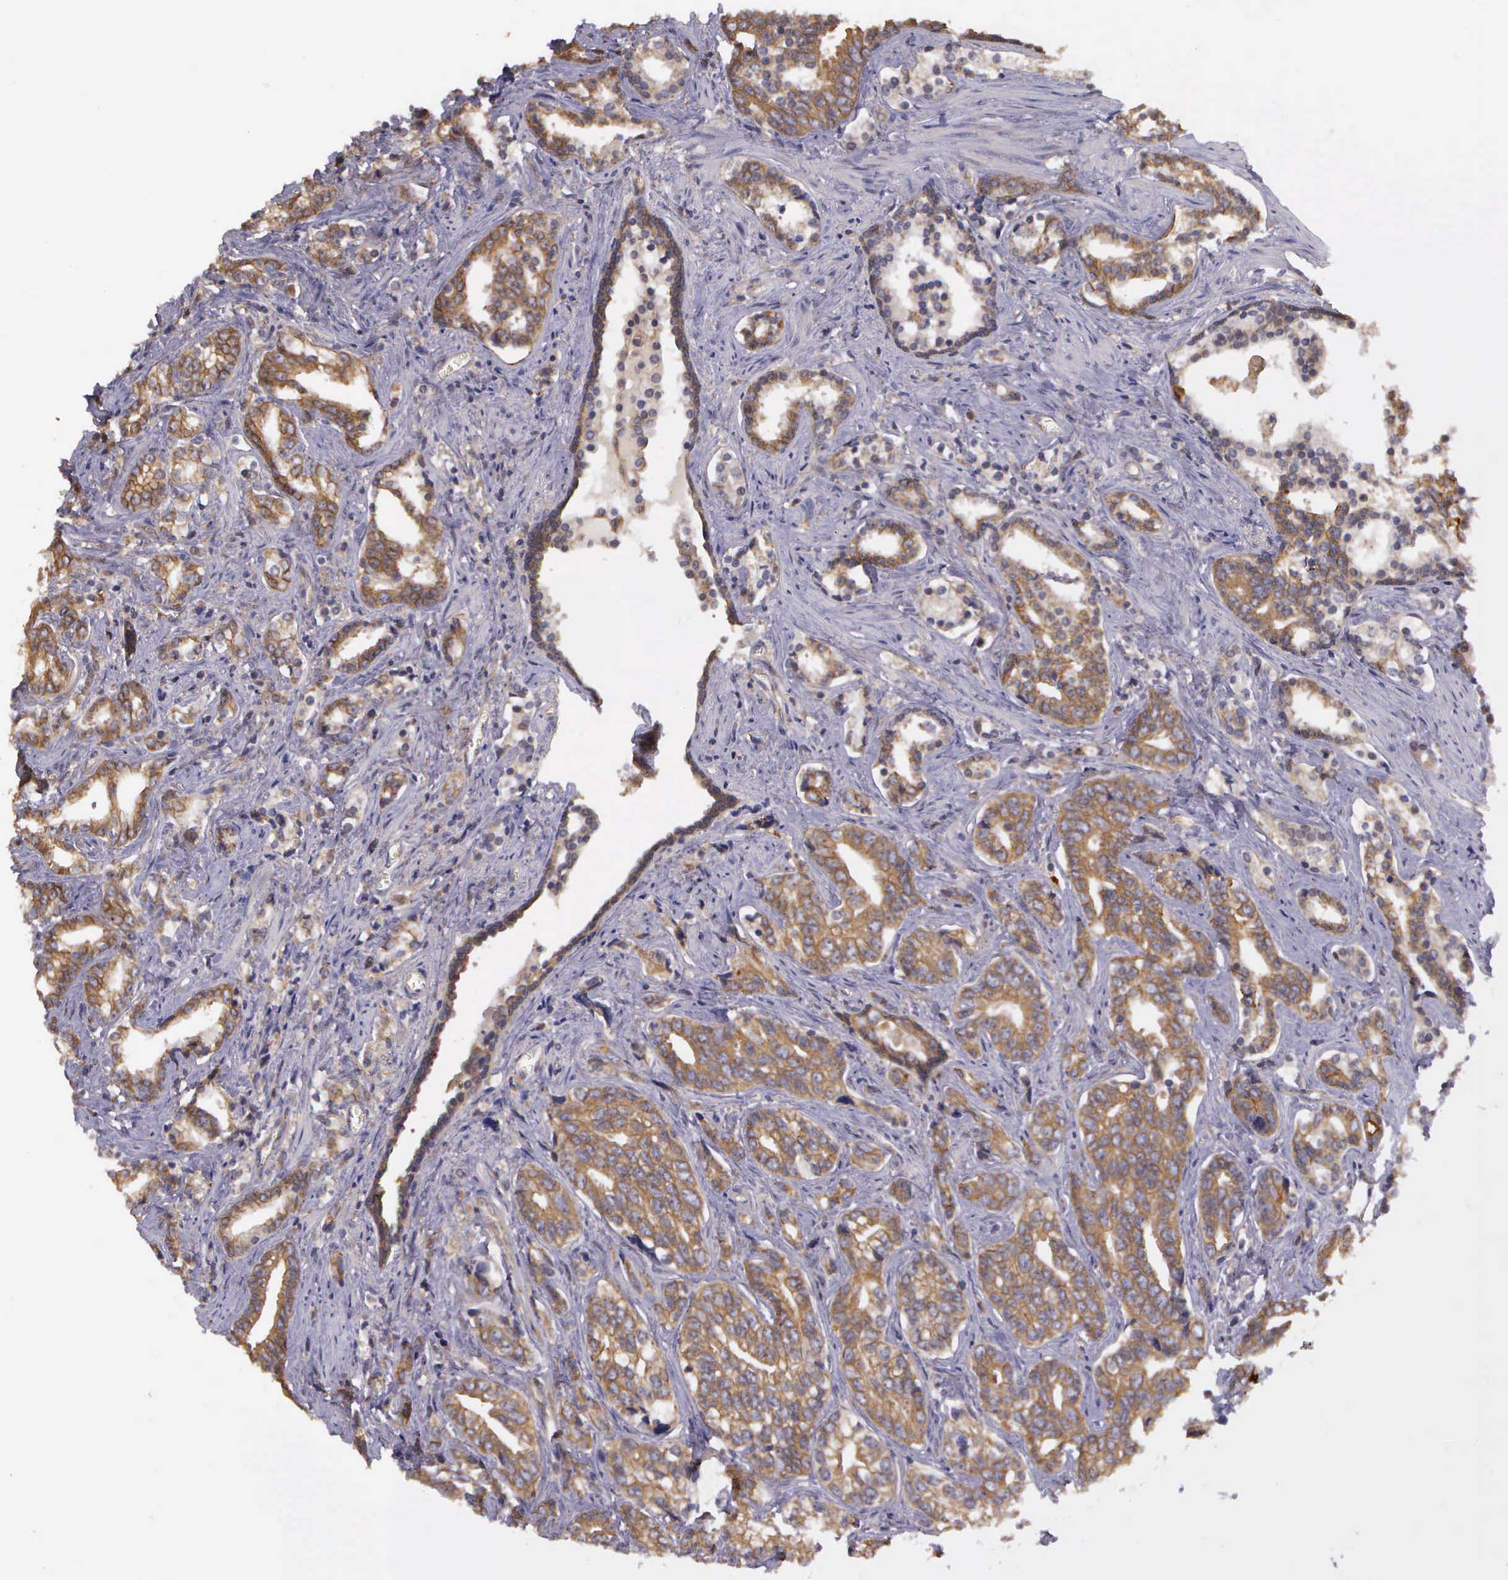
{"staining": {"intensity": "strong", "quantity": ">75%", "location": "cytoplasmic/membranous"}, "tissue": "prostate cancer", "cell_type": "Tumor cells", "image_type": "cancer", "snomed": [{"axis": "morphology", "description": "Adenocarcinoma, Medium grade"}, {"axis": "topography", "description": "Prostate"}], "caption": "This photomicrograph shows adenocarcinoma (medium-grade) (prostate) stained with IHC to label a protein in brown. The cytoplasmic/membranous of tumor cells show strong positivity for the protein. Nuclei are counter-stained blue.", "gene": "EIF5", "patient": {"sex": "male", "age": 67}}